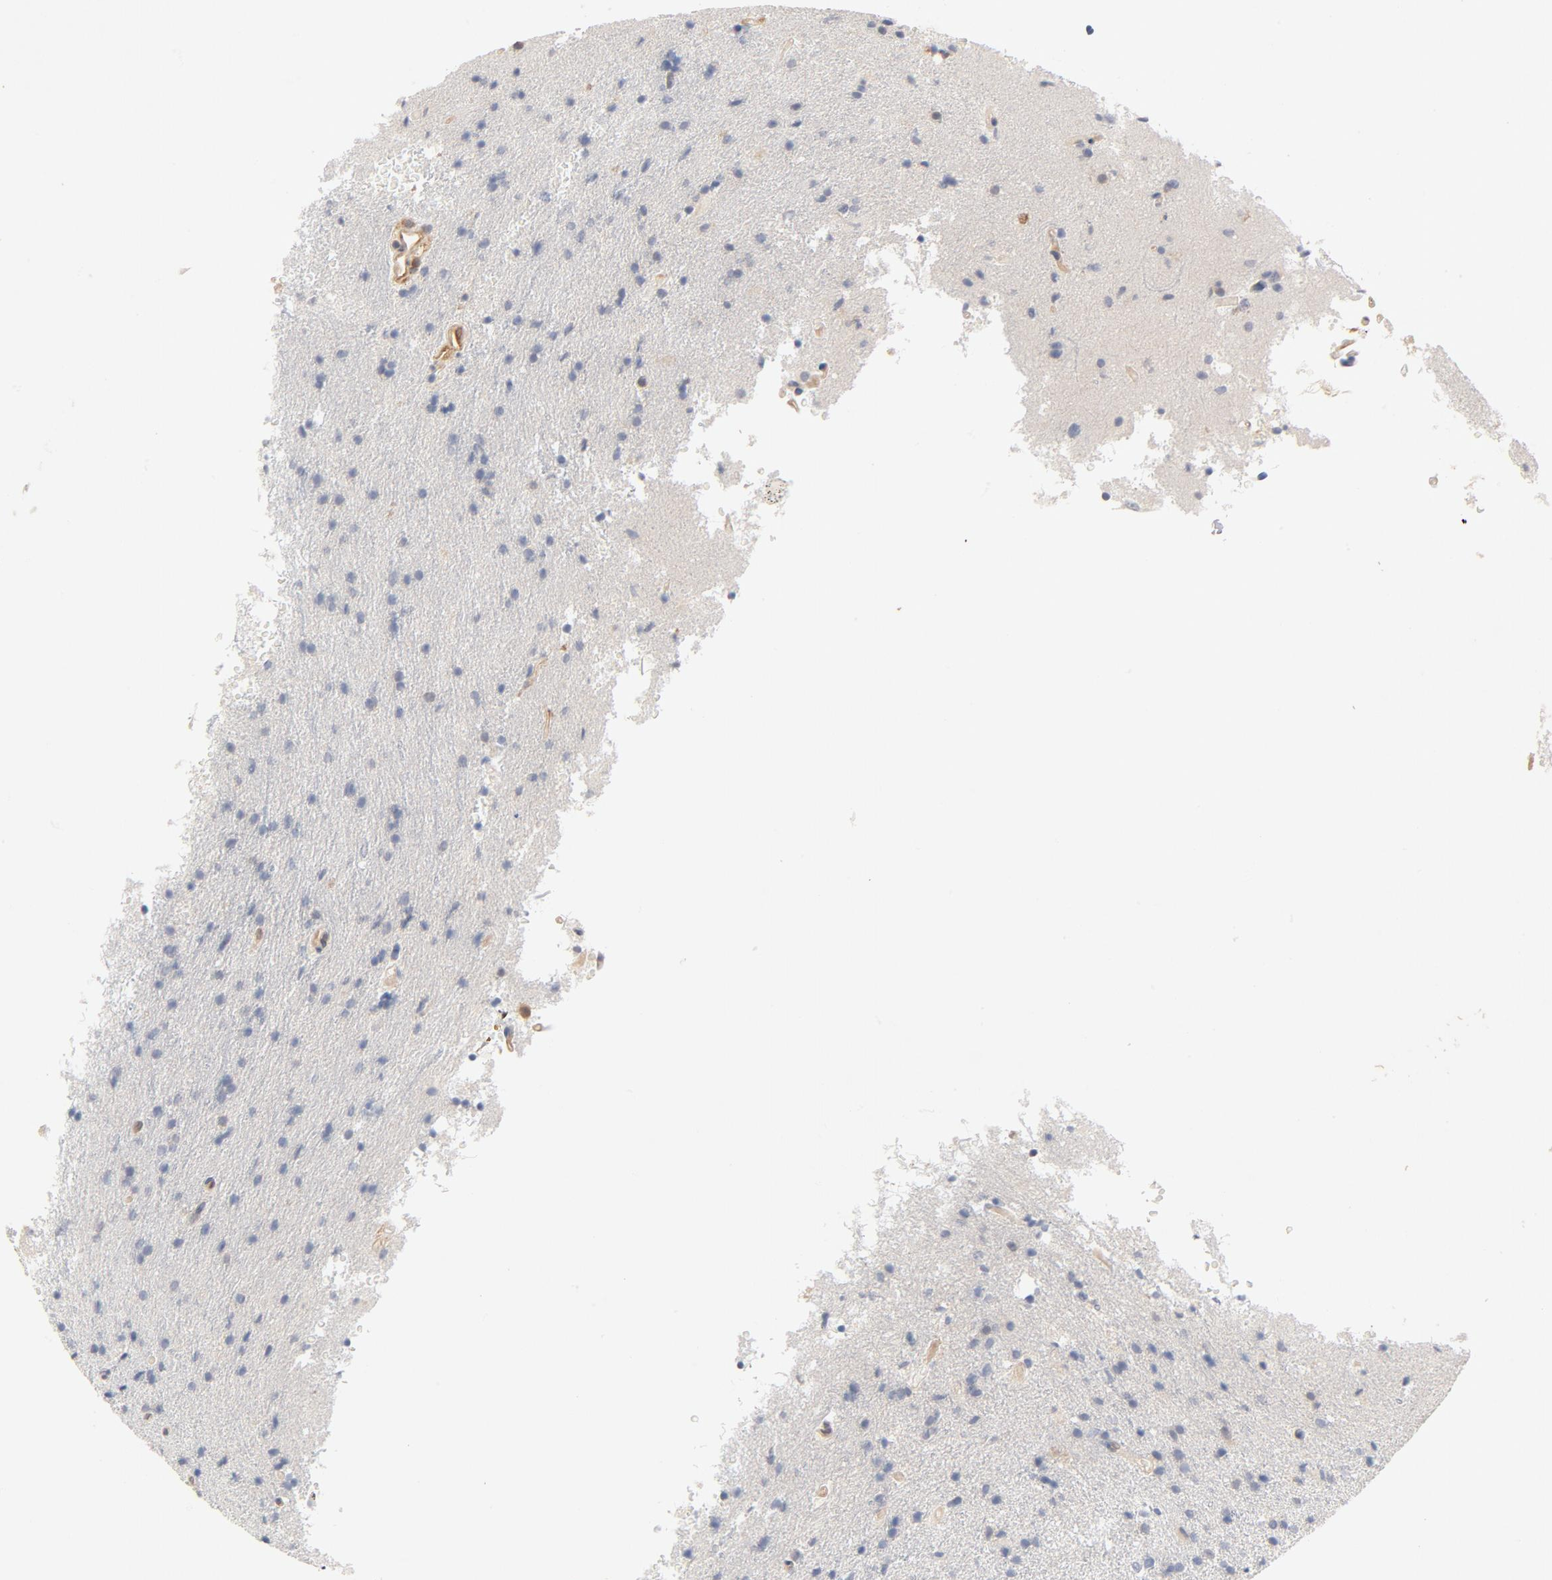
{"staining": {"intensity": "weak", "quantity": "<25%", "location": "cytoplasmic/membranous"}, "tissue": "glioma", "cell_type": "Tumor cells", "image_type": "cancer", "snomed": [{"axis": "morphology", "description": "Glioma, malignant, High grade"}, {"axis": "topography", "description": "Brain"}], "caption": "The photomicrograph reveals no staining of tumor cells in malignant glioma (high-grade).", "gene": "STAT1", "patient": {"sex": "male", "age": 33}}